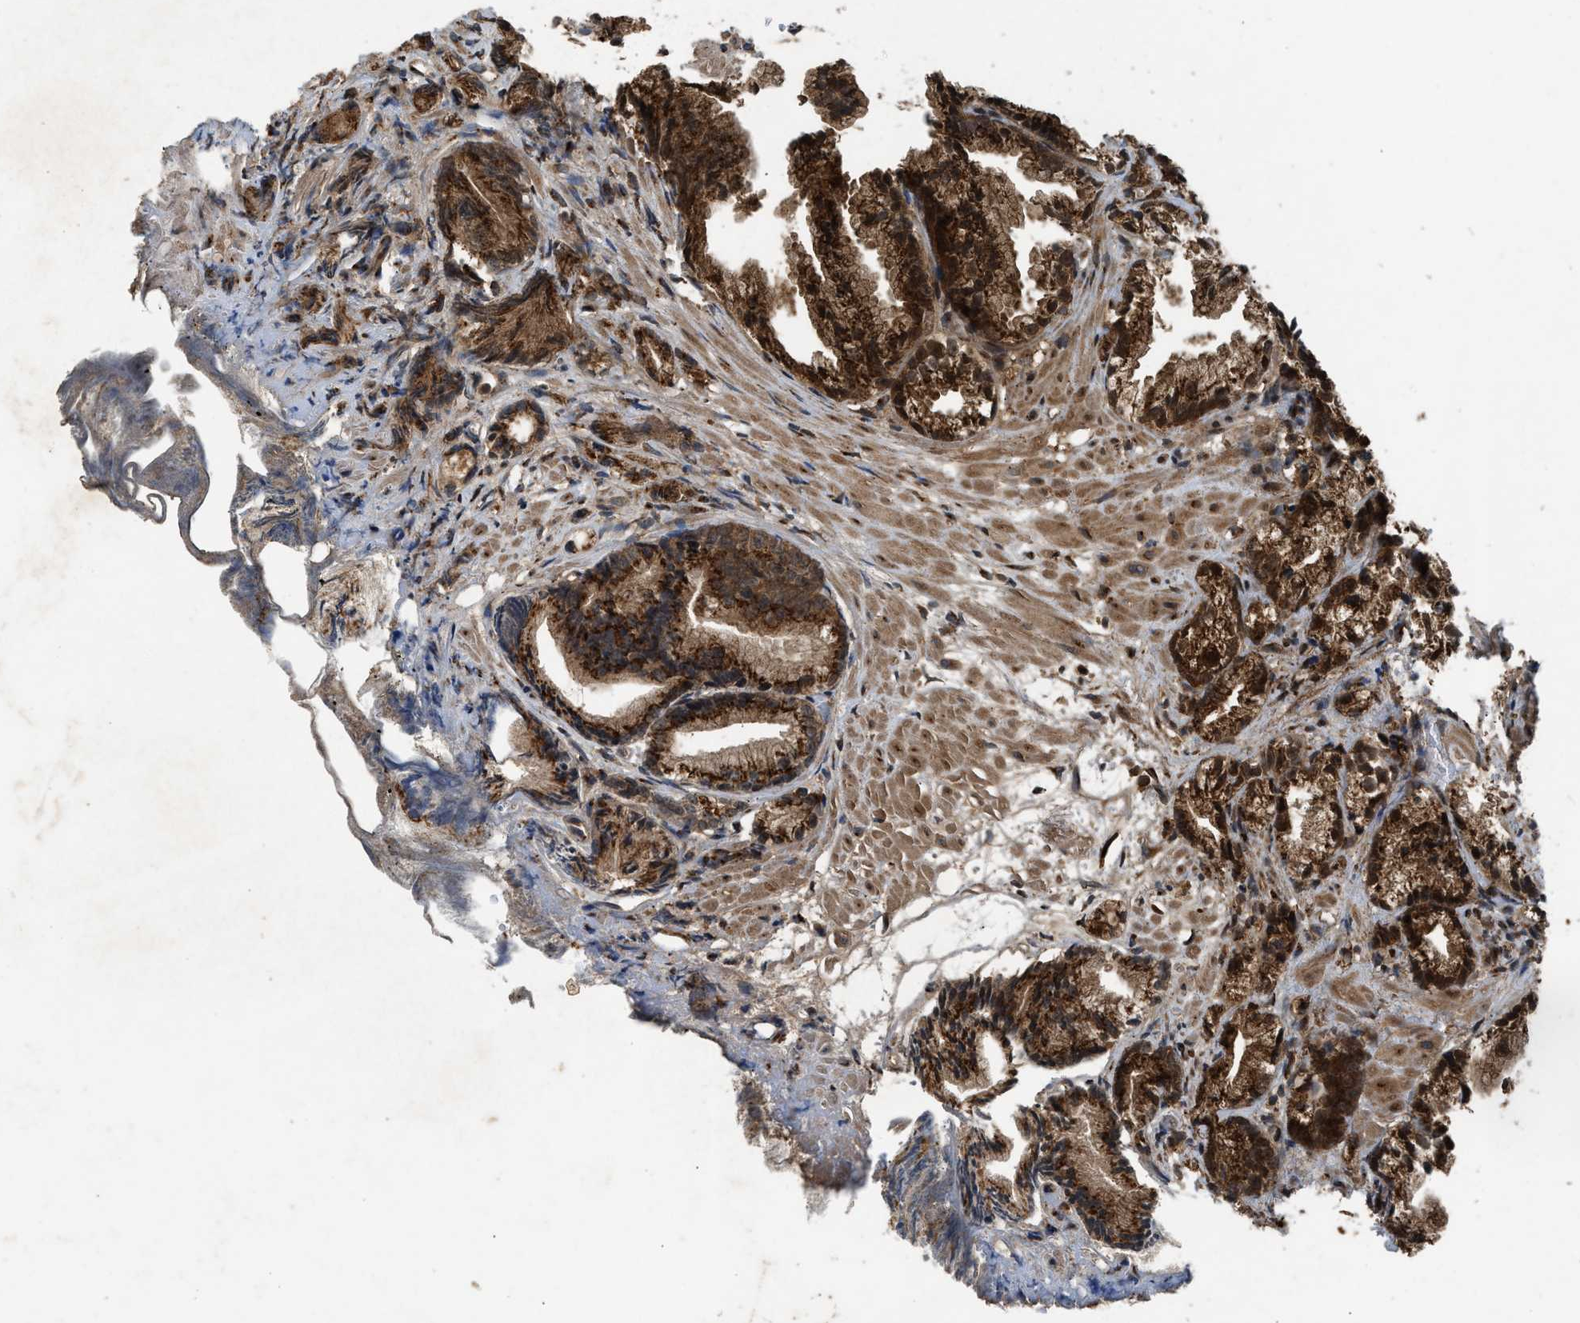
{"staining": {"intensity": "strong", "quantity": ">75%", "location": "cytoplasmic/membranous,nuclear"}, "tissue": "prostate cancer", "cell_type": "Tumor cells", "image_type": "cancer", "snomed": [{"axis": "morphology", "description": "Adenocarcinoma, Low grade"}, {"axis": "topography", "description": "Prostate"}], "caption": "Approximately >75% of tumor cells in prostate cancer (low-grade adenocarcinoma) exhibit strong cytoplasmic/membranous and nuclear protein staining as visualized by brown immunohistochemical staining.", "gene": "RPS6KB1", "patient": {"sex": "male", "age": 89}}